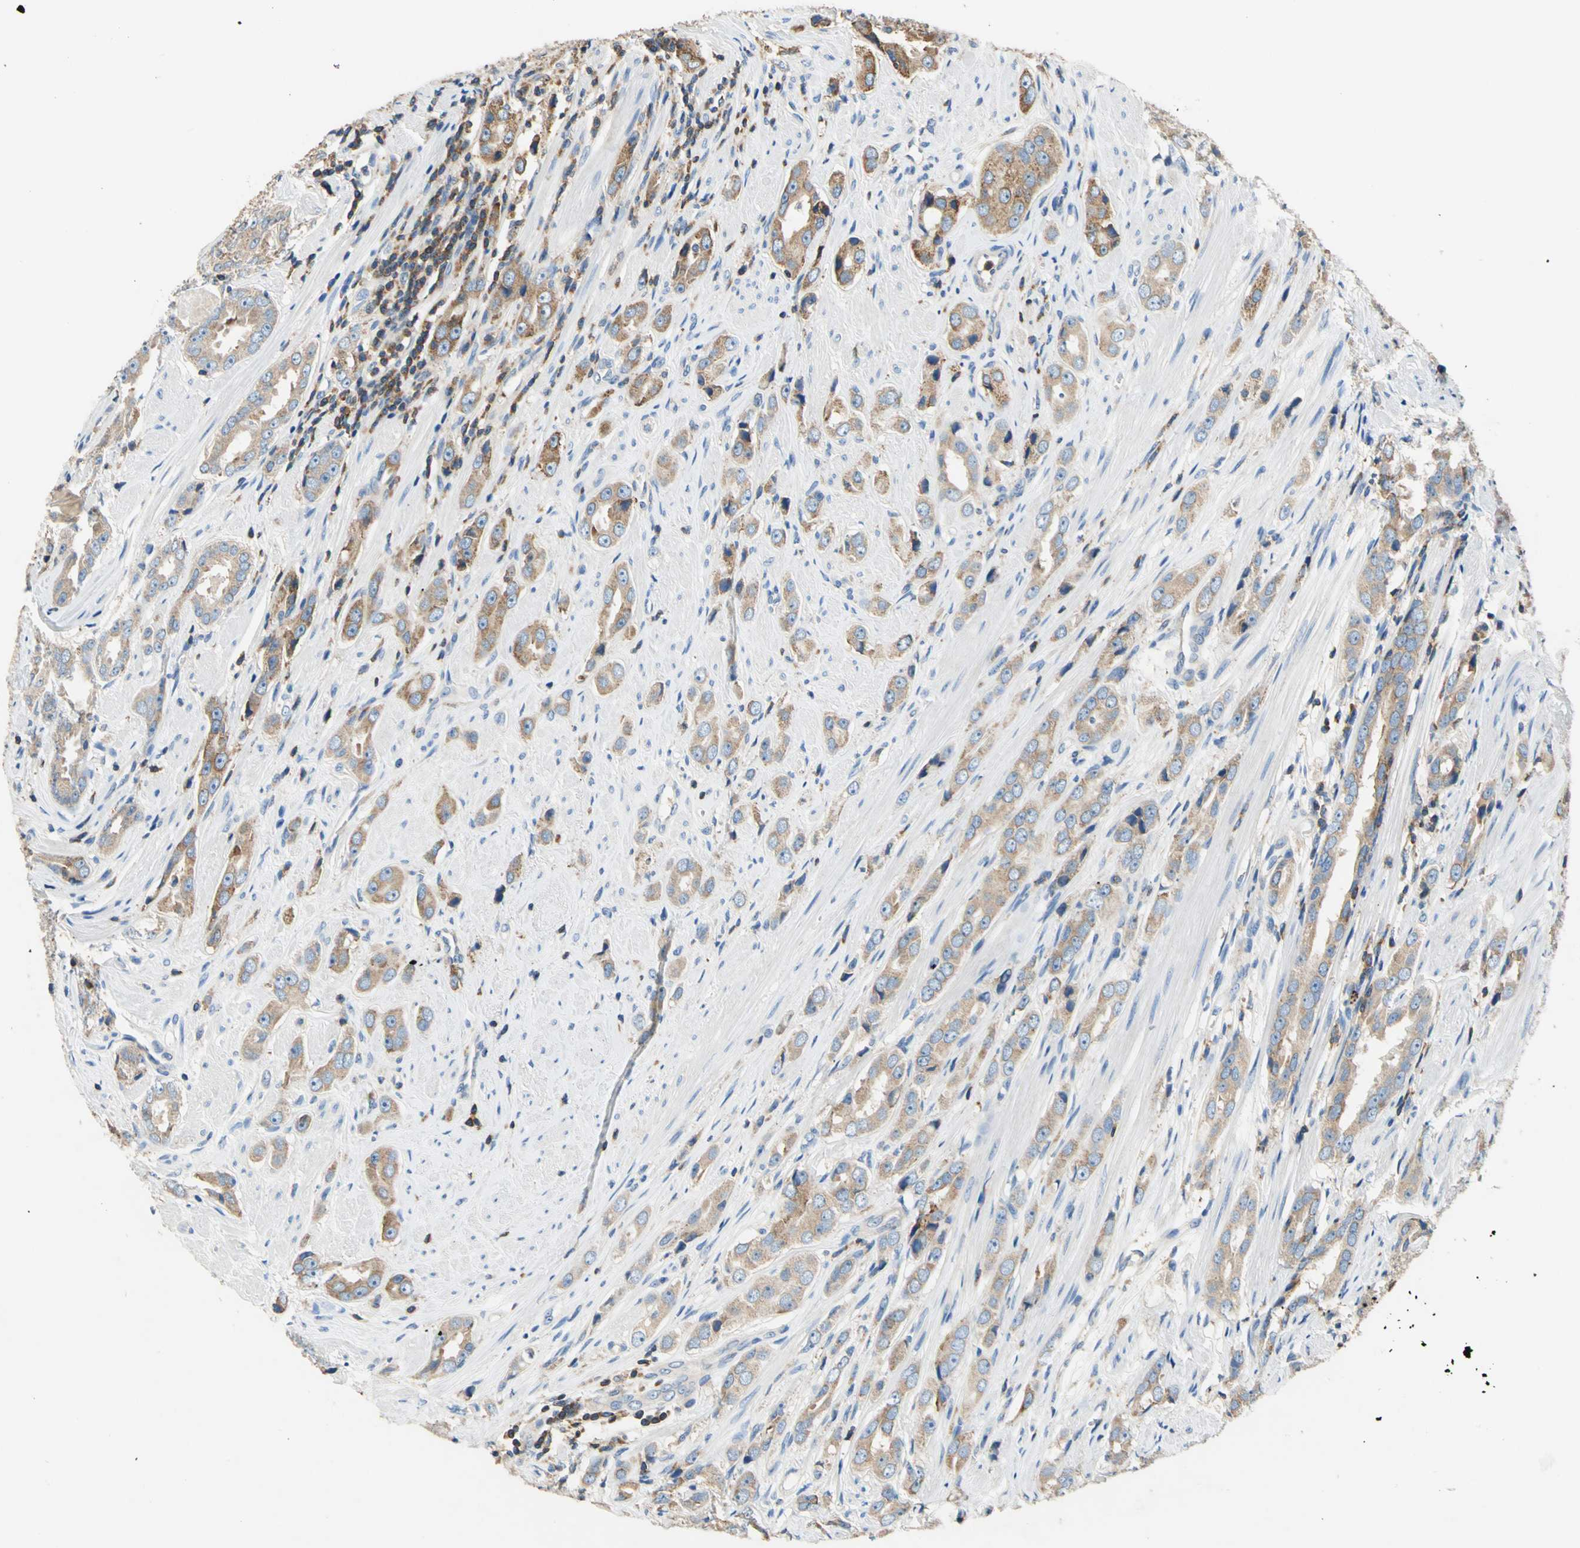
{"staining": {"intensity": "moderate", "quantity": ">75%", "location": "cytoplasmic/membranous"}, "tissue": "prostate cancer", "cell_type": "Tumor cells", "image_type": "cancer", "snomed": [{"axis": "morphology", "description": "Adenocarcinoma, Medium grade"}, {"axis": "topography", "description": "Prostate"}], "caption": "Prostate adenocarcinoma (medium-grade) stained for a protein demonstrates moderate cytoplasmic/membranous positivity in tumor cells.", "gene": "SEPTIN6", "patient": {"sex": "male", "age": 53}}